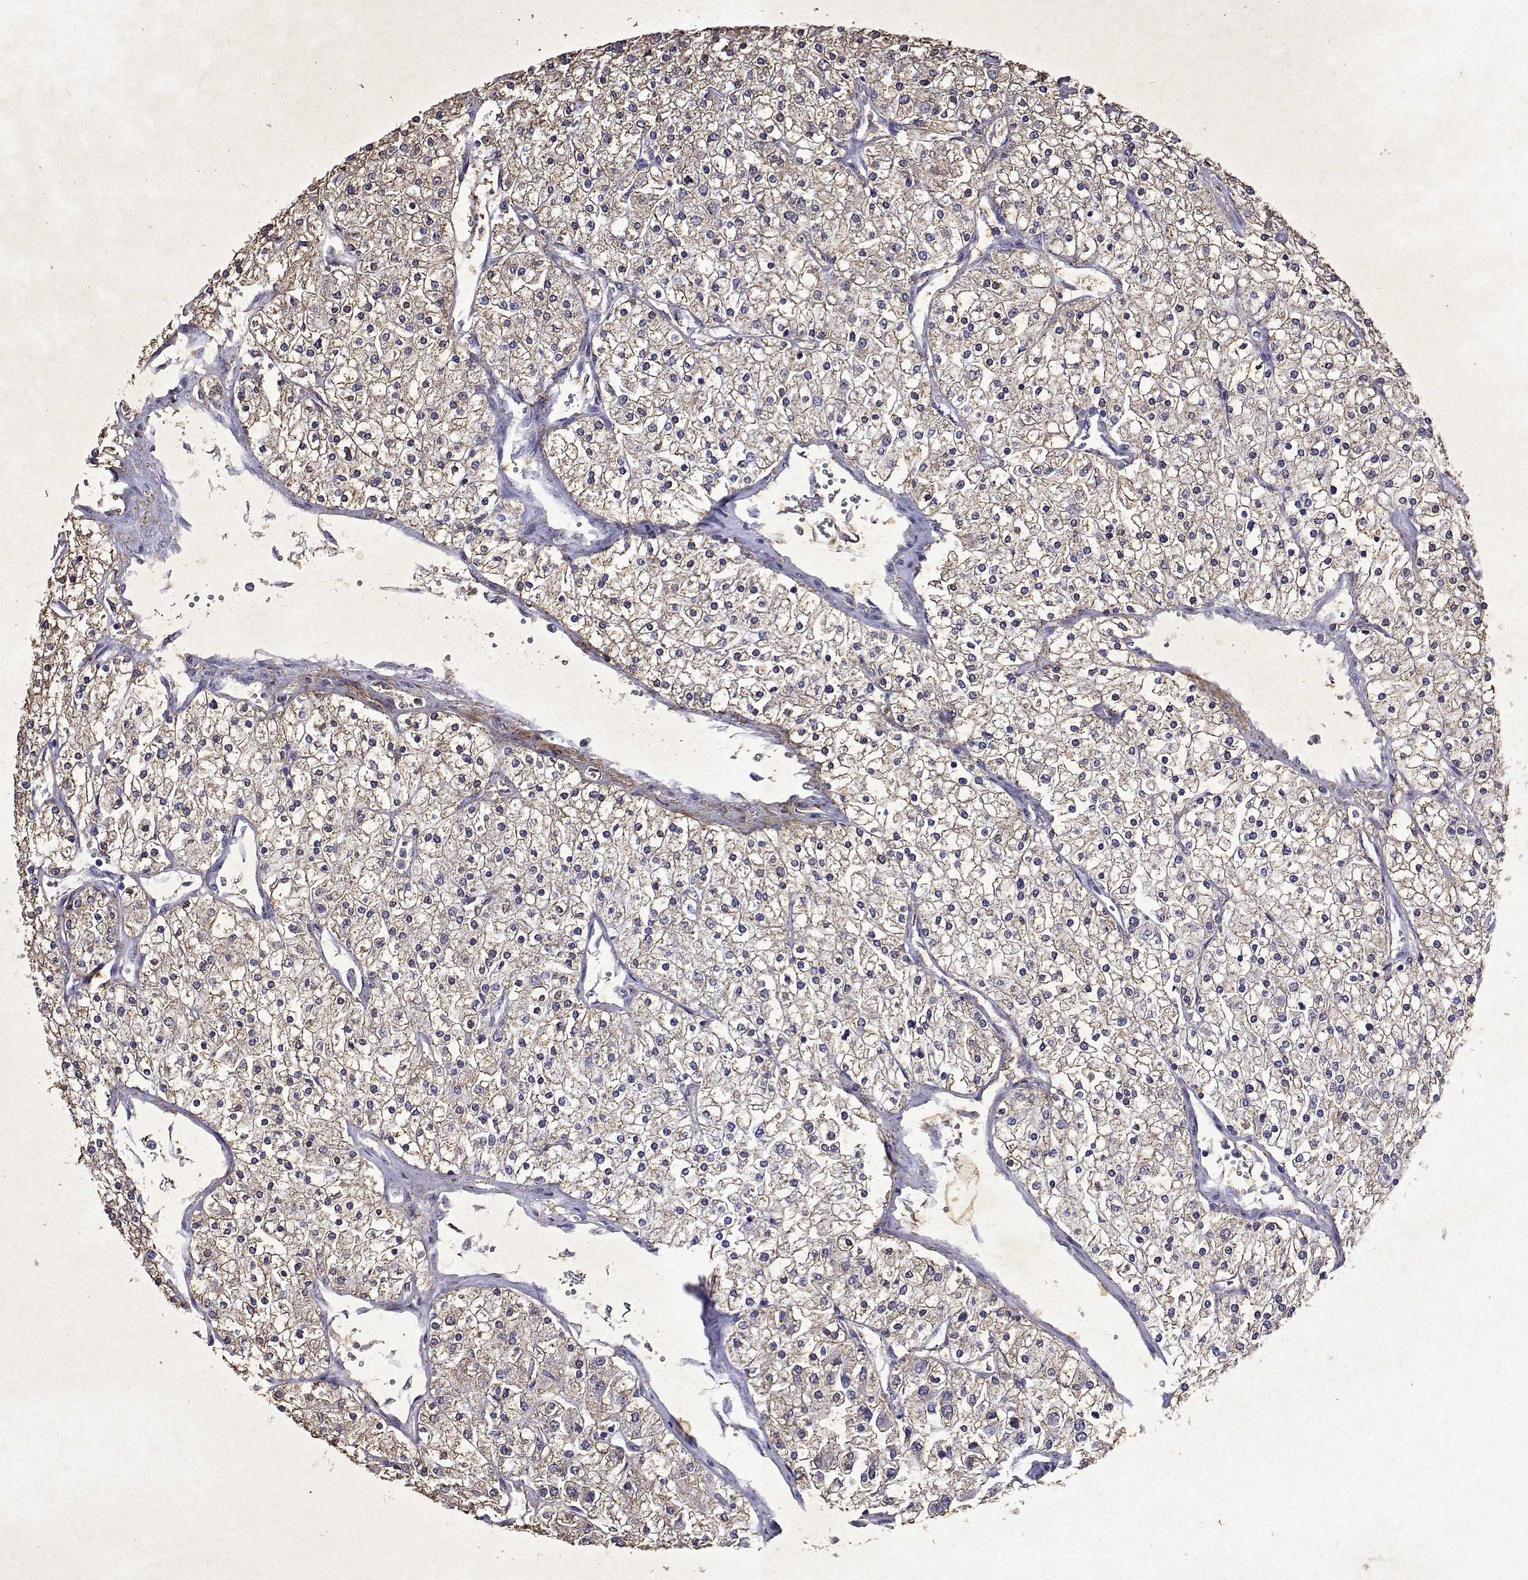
{"staining": {"intensity": "weak", "quantity": ">75%", "location": "cytoplasmic/membranous"}, "tissue": "renal cancer", "cell_type": "Tumor cells", "image_type": "cancer", "snomed": [{"axis": "morphology", "description": "Adenocarcinoma, NOS"}, {"axis": "topography", "description": "Kidney"}], "caption": "Weak cytoplasmic/membranous protein staining is seen in approximately >75% of tumor cells in renal adenocarcinoma.", "gene": "DUSP28", "patient": {"sex": "male", "age": 80}}